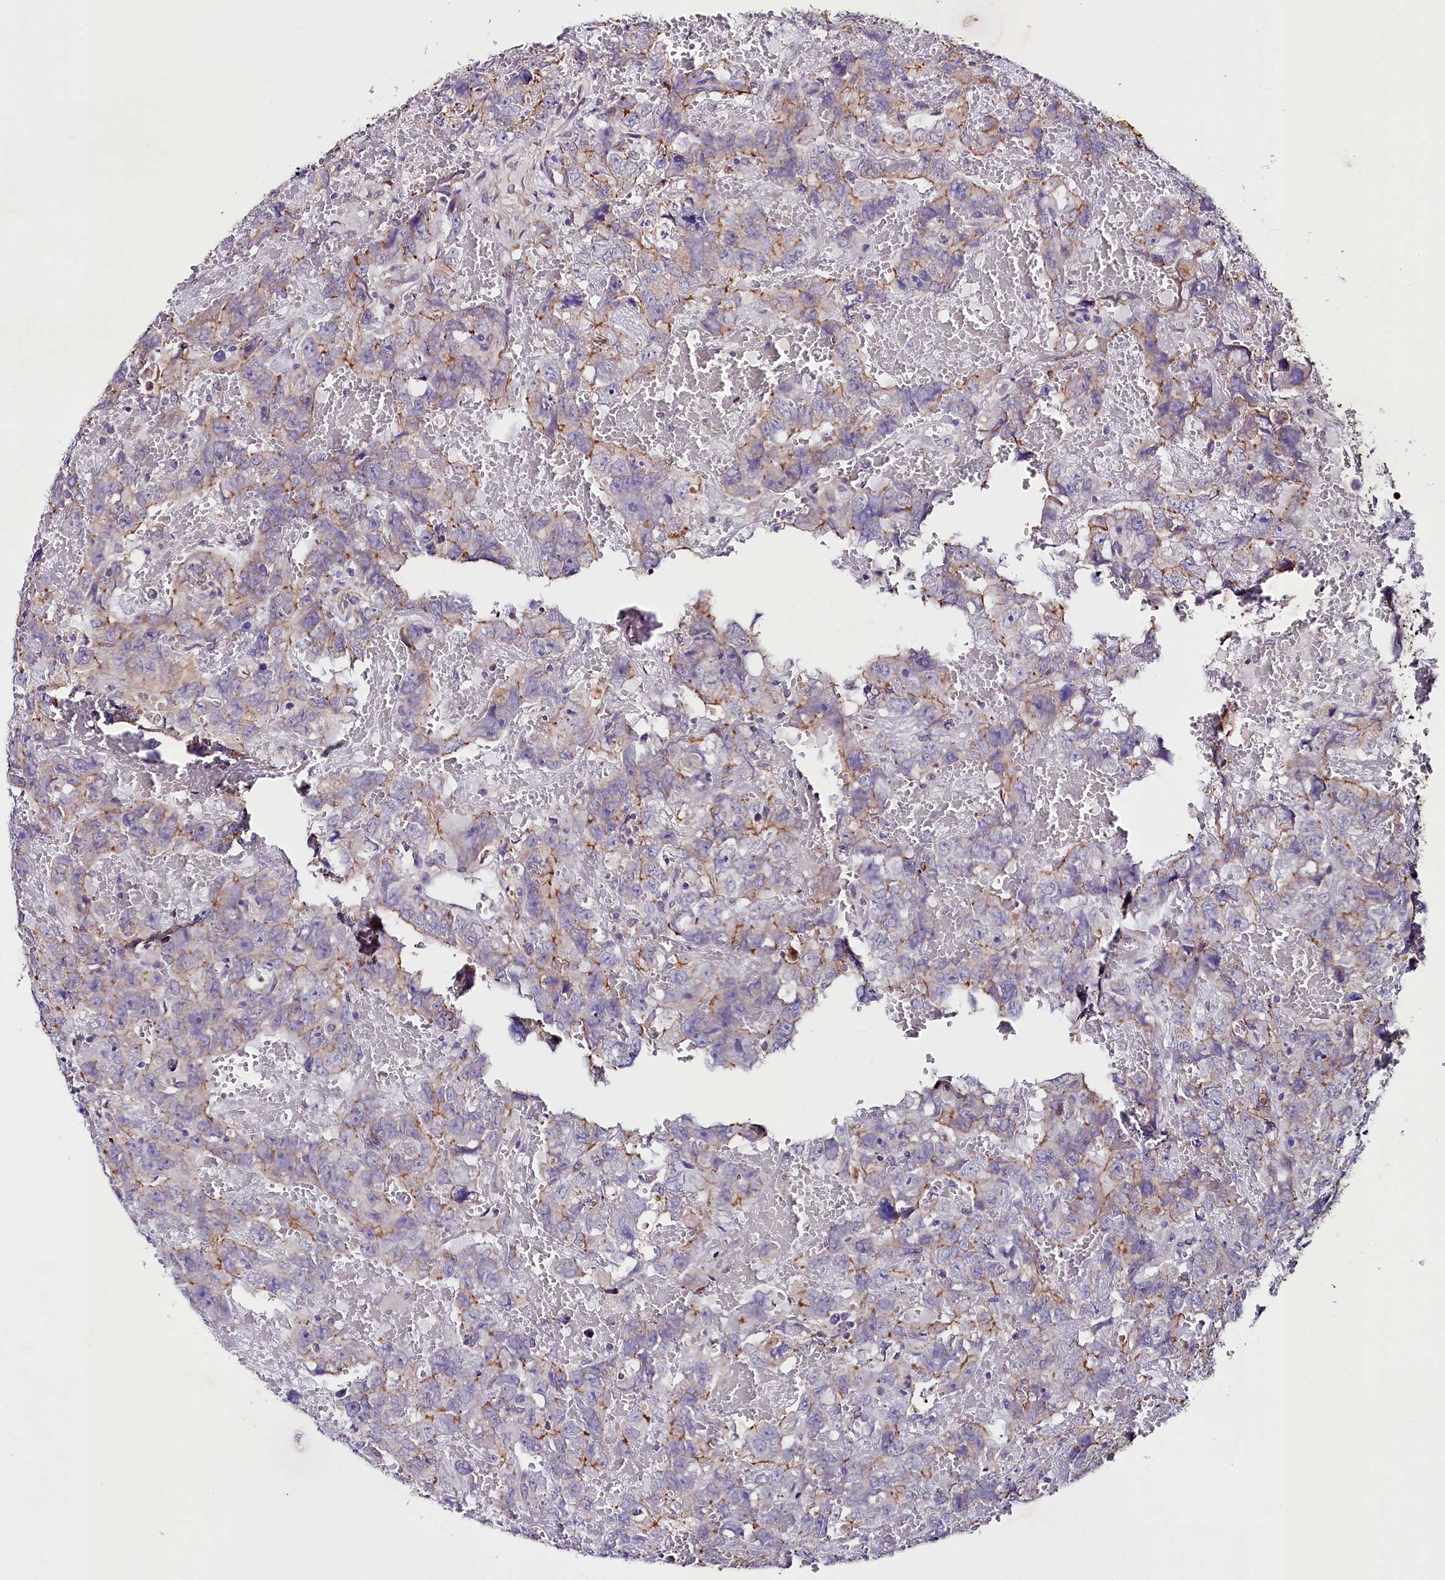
{"staining": {"intensity": "moderate", "quantity": "<25%", "location": "cytoplasmic/membranous"}, "tissue": "testis cancer", "cell_type": "Tumor cells", "image_type": "cancer", "snomed": [{"axis": "morphology", "description": "Carcinoma, Embryonal, NOS"}, {"axis": "topography", "description": "Testis"}], "caption": "Testis embryonal carcinoma tissue shows moderate cytoplasmic/membranous expression in approximately <25% of tumor cells The protein of interest is stained brown, and the nuclei are stained in blue (DAB IHC with brightfield microscopy, high magnification).", "gene": "SACM1L", "patient": {"sex": "male", "age": 45}}